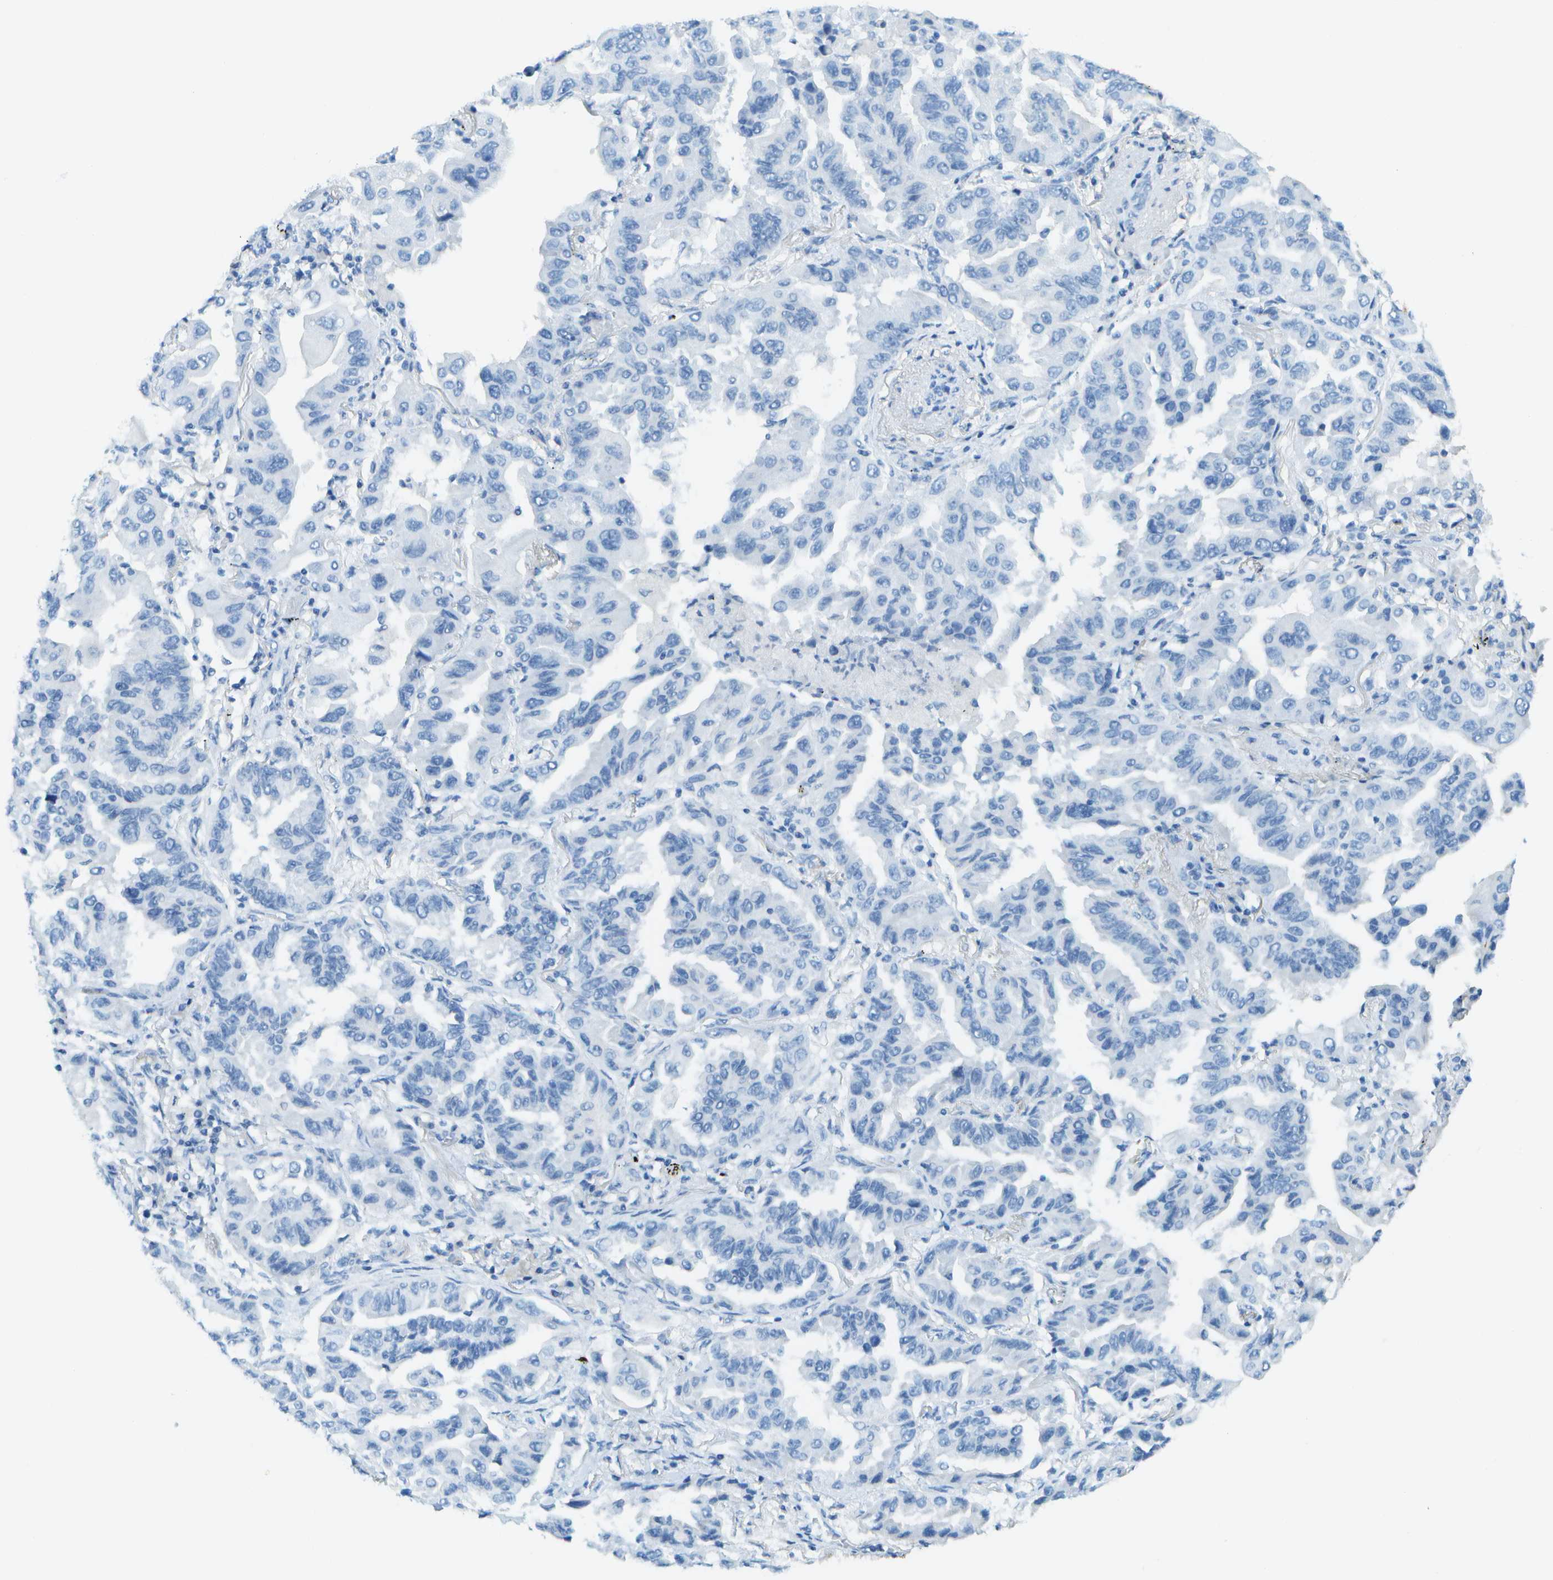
{"staining": {"intensity": "negative", "quantity": "none", "location": "none"}, "tissue": "lung cancer", "cell_type": "Tumor cells", "image_type": "cancer", "snomed": [{"axis": "morphology", "description": "Adenocarcinoma, NOS"}, {"axis": "topography", "description": "Lung"}], "caption": "Immunohistochemistry (IHC) photomicrograph of neoplastic tissue: adenocarcinoma (lung) stained with DAB demonstrates no significant protein positivity in tumor cells.", "gene": "C1S", "patient": {"sex": "female", "age": 65}}